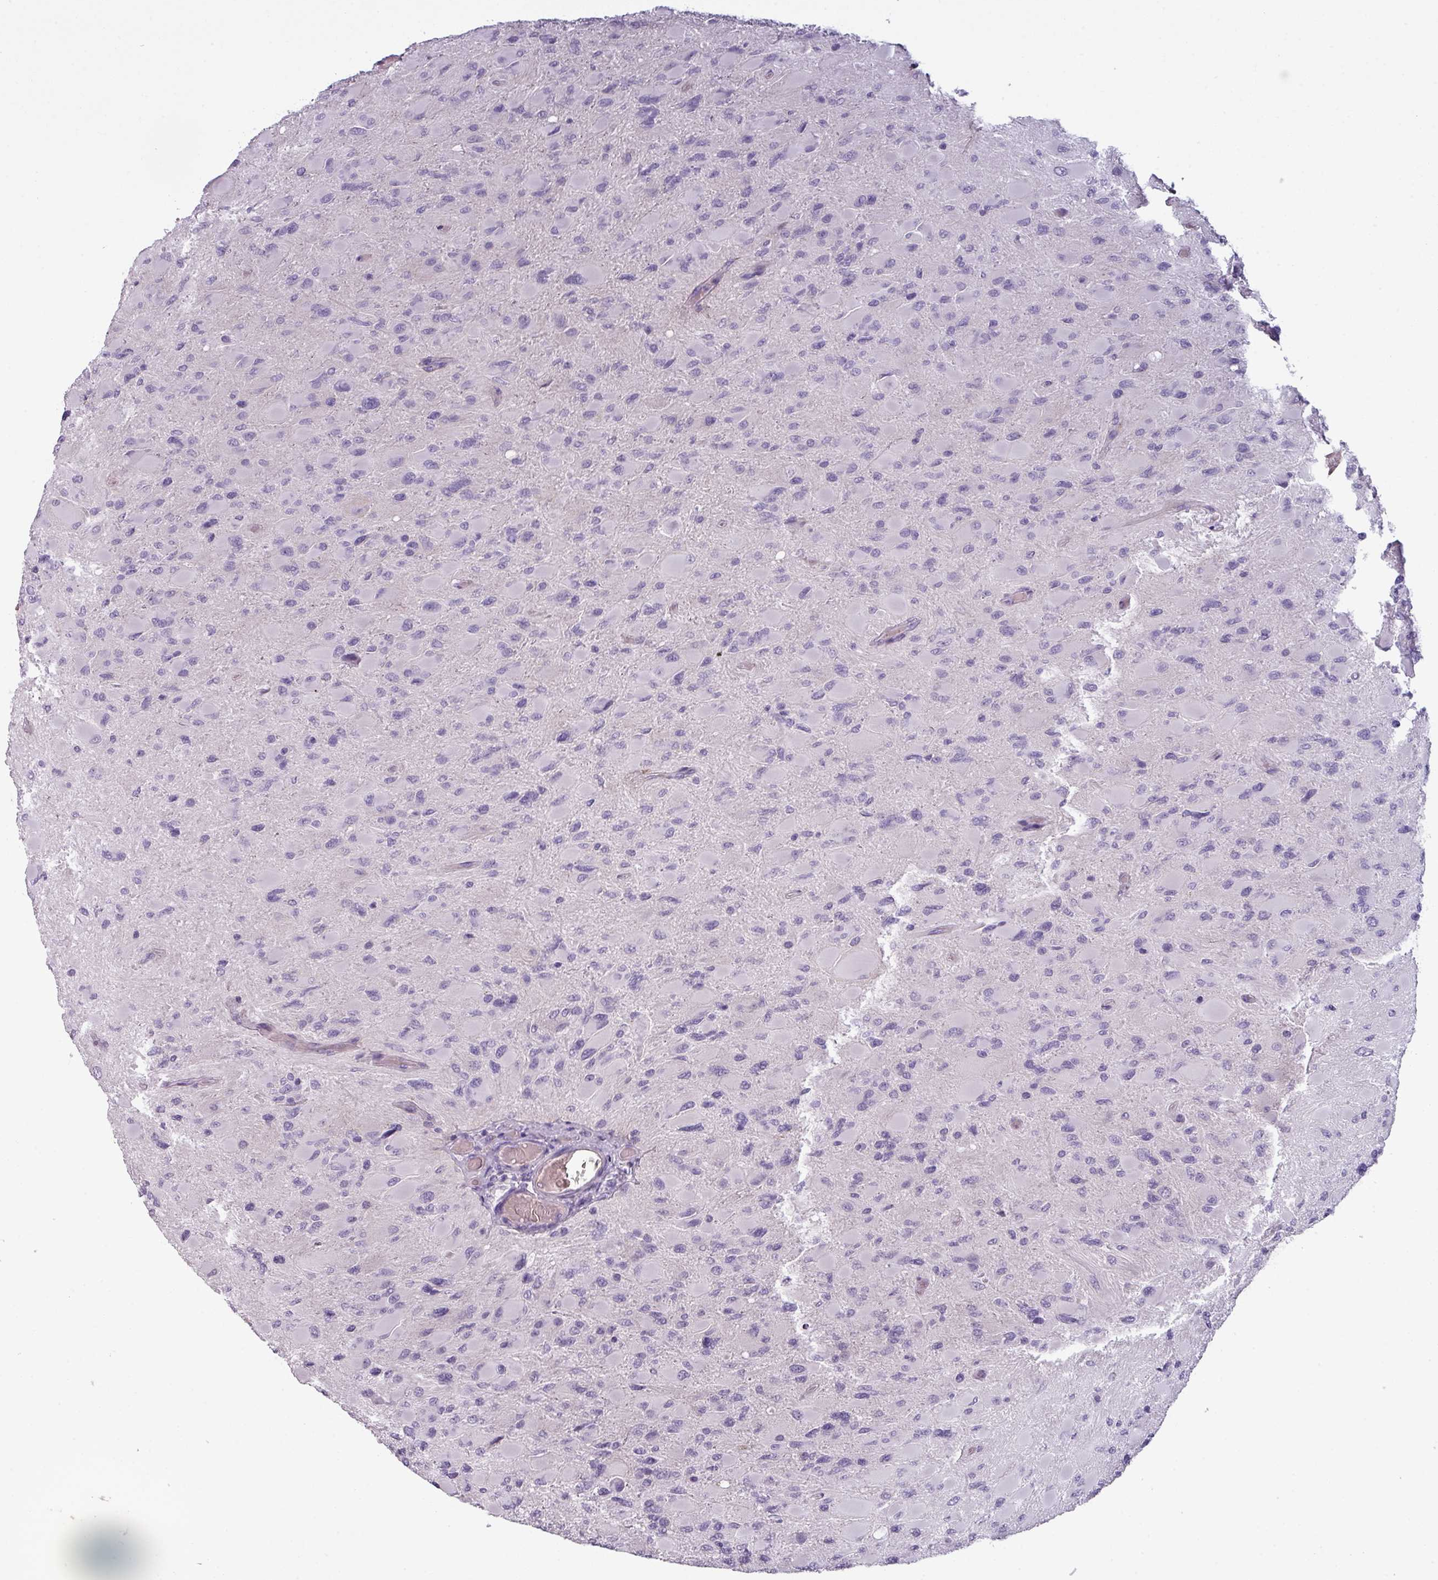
{"staining": {"intensity": "negative", "quantity": "none", "location": "none"}, "tissue": "glioma", "cell_type": "Tumor cells", "image_type": "cancer", "snomed": [{"axis": "morphology", "description": "Glioma, malignant, High grade"}, {"axis": "topography", "description": "Cerebral cortex"}], "caption": "A high-resolution histopathology image shows IHC staining of glioma, which exhibits no significant staining in tumor cells.", "gene": "AREL1", "patient": {"sex": "female", "age": 36}}